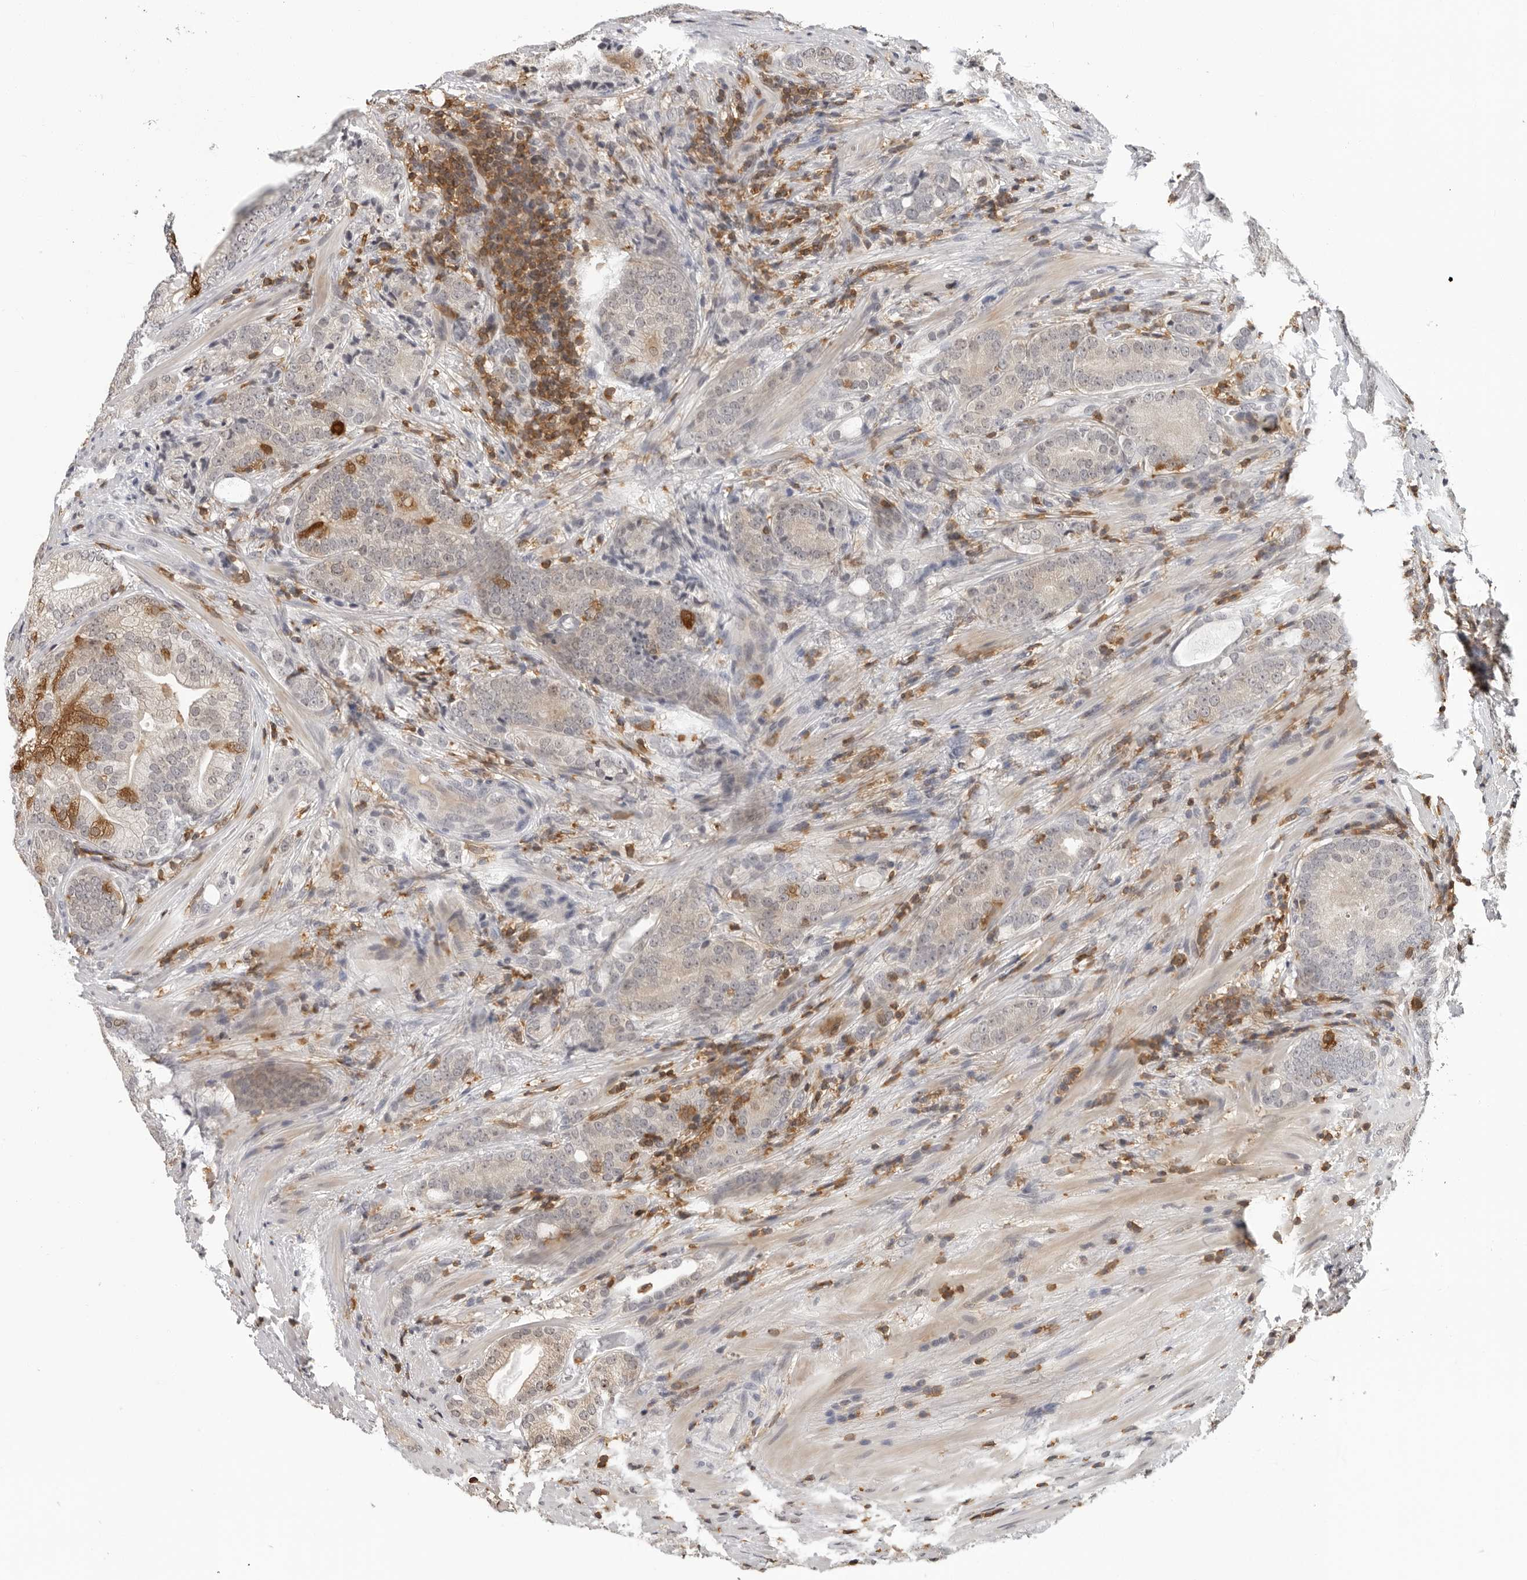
{"staining": {"intensity": "moderate", "quantity": "<25%", "location": "cytoplasmic/membranous"}, "tissue": "prostate cancer", "cell_type": "Tumor cells", "image_type": "cancer", "snomed": [{"axis": "morphology", "description": "Adenocarcinoma, High grade"}, {"axis": "topography", "description": "Prostate"}], "caption": "Prostate high-grade adenocarcinoma stained with immunohistochemistry (IHC) demonstrates moderate cytoplasmic/membranous positivity in approximately <25% of tumor cells.", "gene": "HSPH1", "patient": {"sex": "male", "age": 57}}